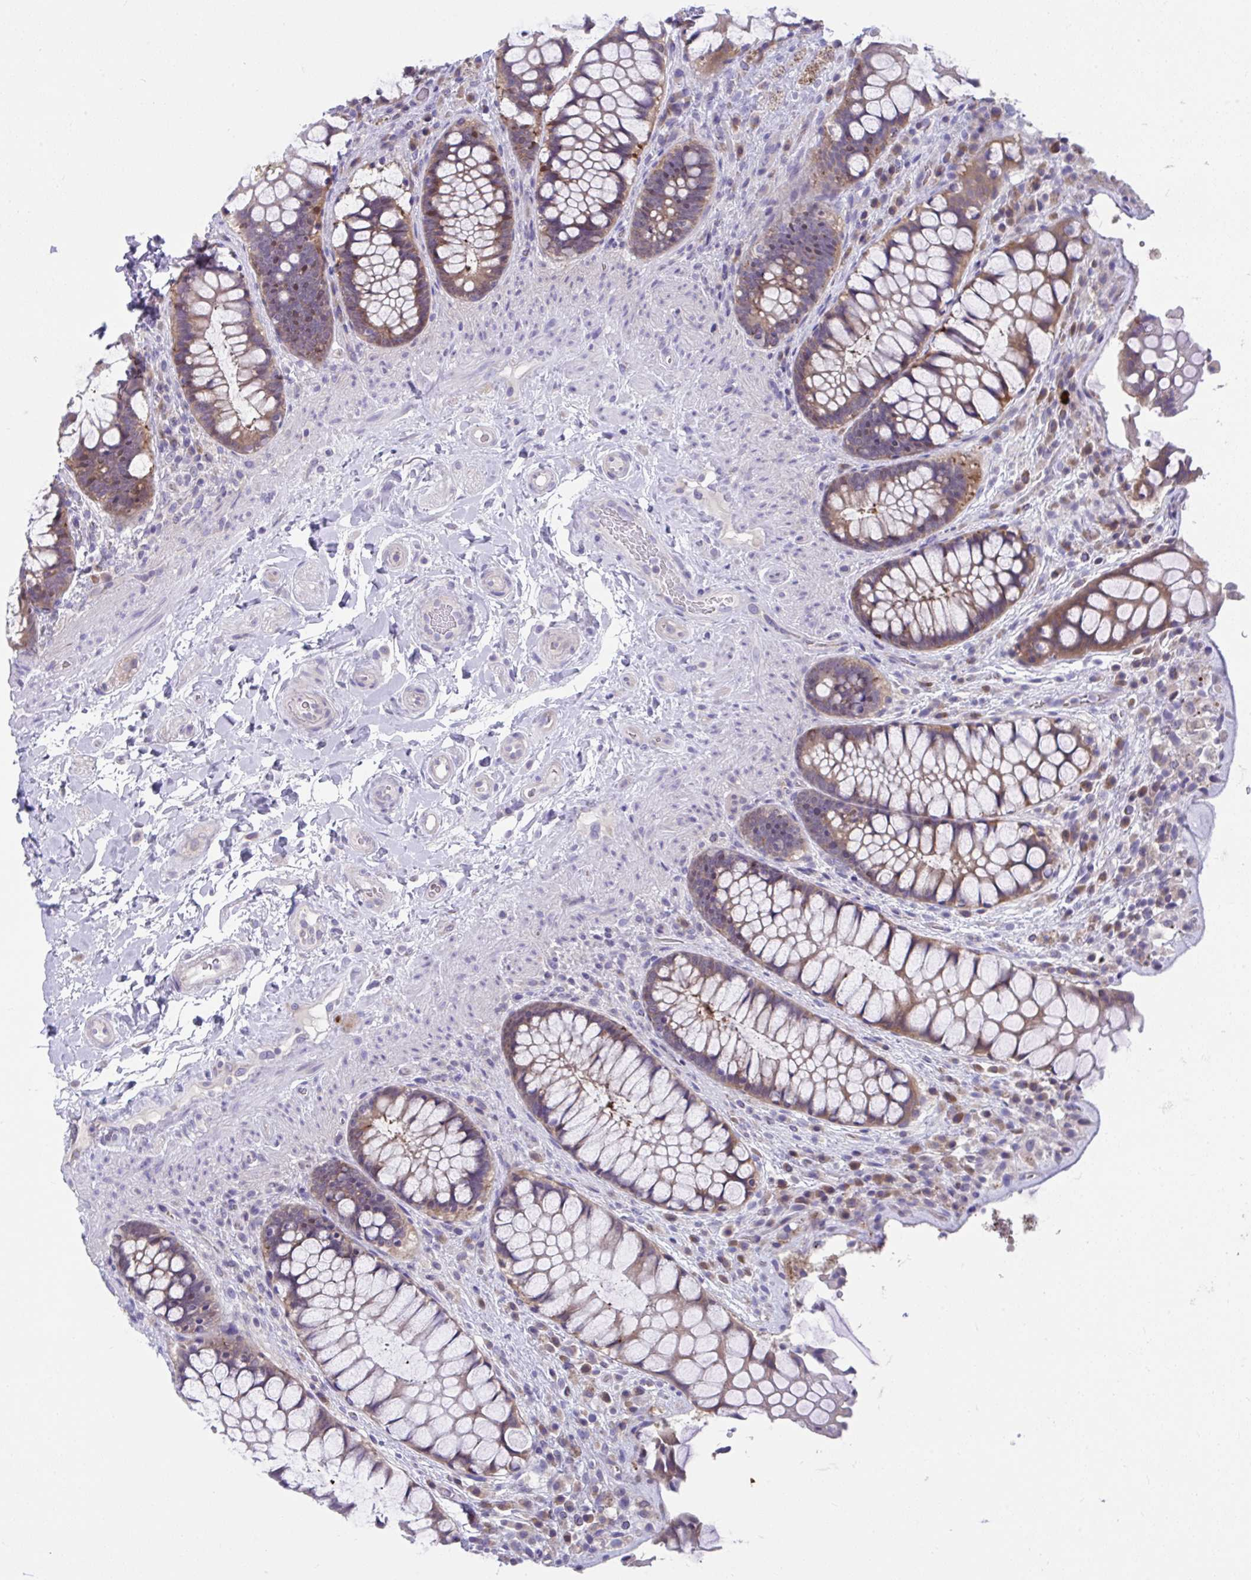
{"staining": {"intensity": "moderate", "quantity": ">75%", "location": "cytoplasmic/membranous"}, "tissue": "rectum", "cell_type": "Glandular cells", "image_type": "normal", "snomed": [{"axis": "morphology", "description": "Normal tissue, NOS"}, {"axis": "topography", "description": "Rectum"}], "caption": "Immunohistochemical staining of normal rectum reveals medium levels of moderate cytoplasmic/membranous expression in about >75% of glandular cells. (brown staining indicates protein expression, while blue staining denotes nuclei).", "gene": "PCDHB7", "patient": {"sex": "female", "age": 58}}